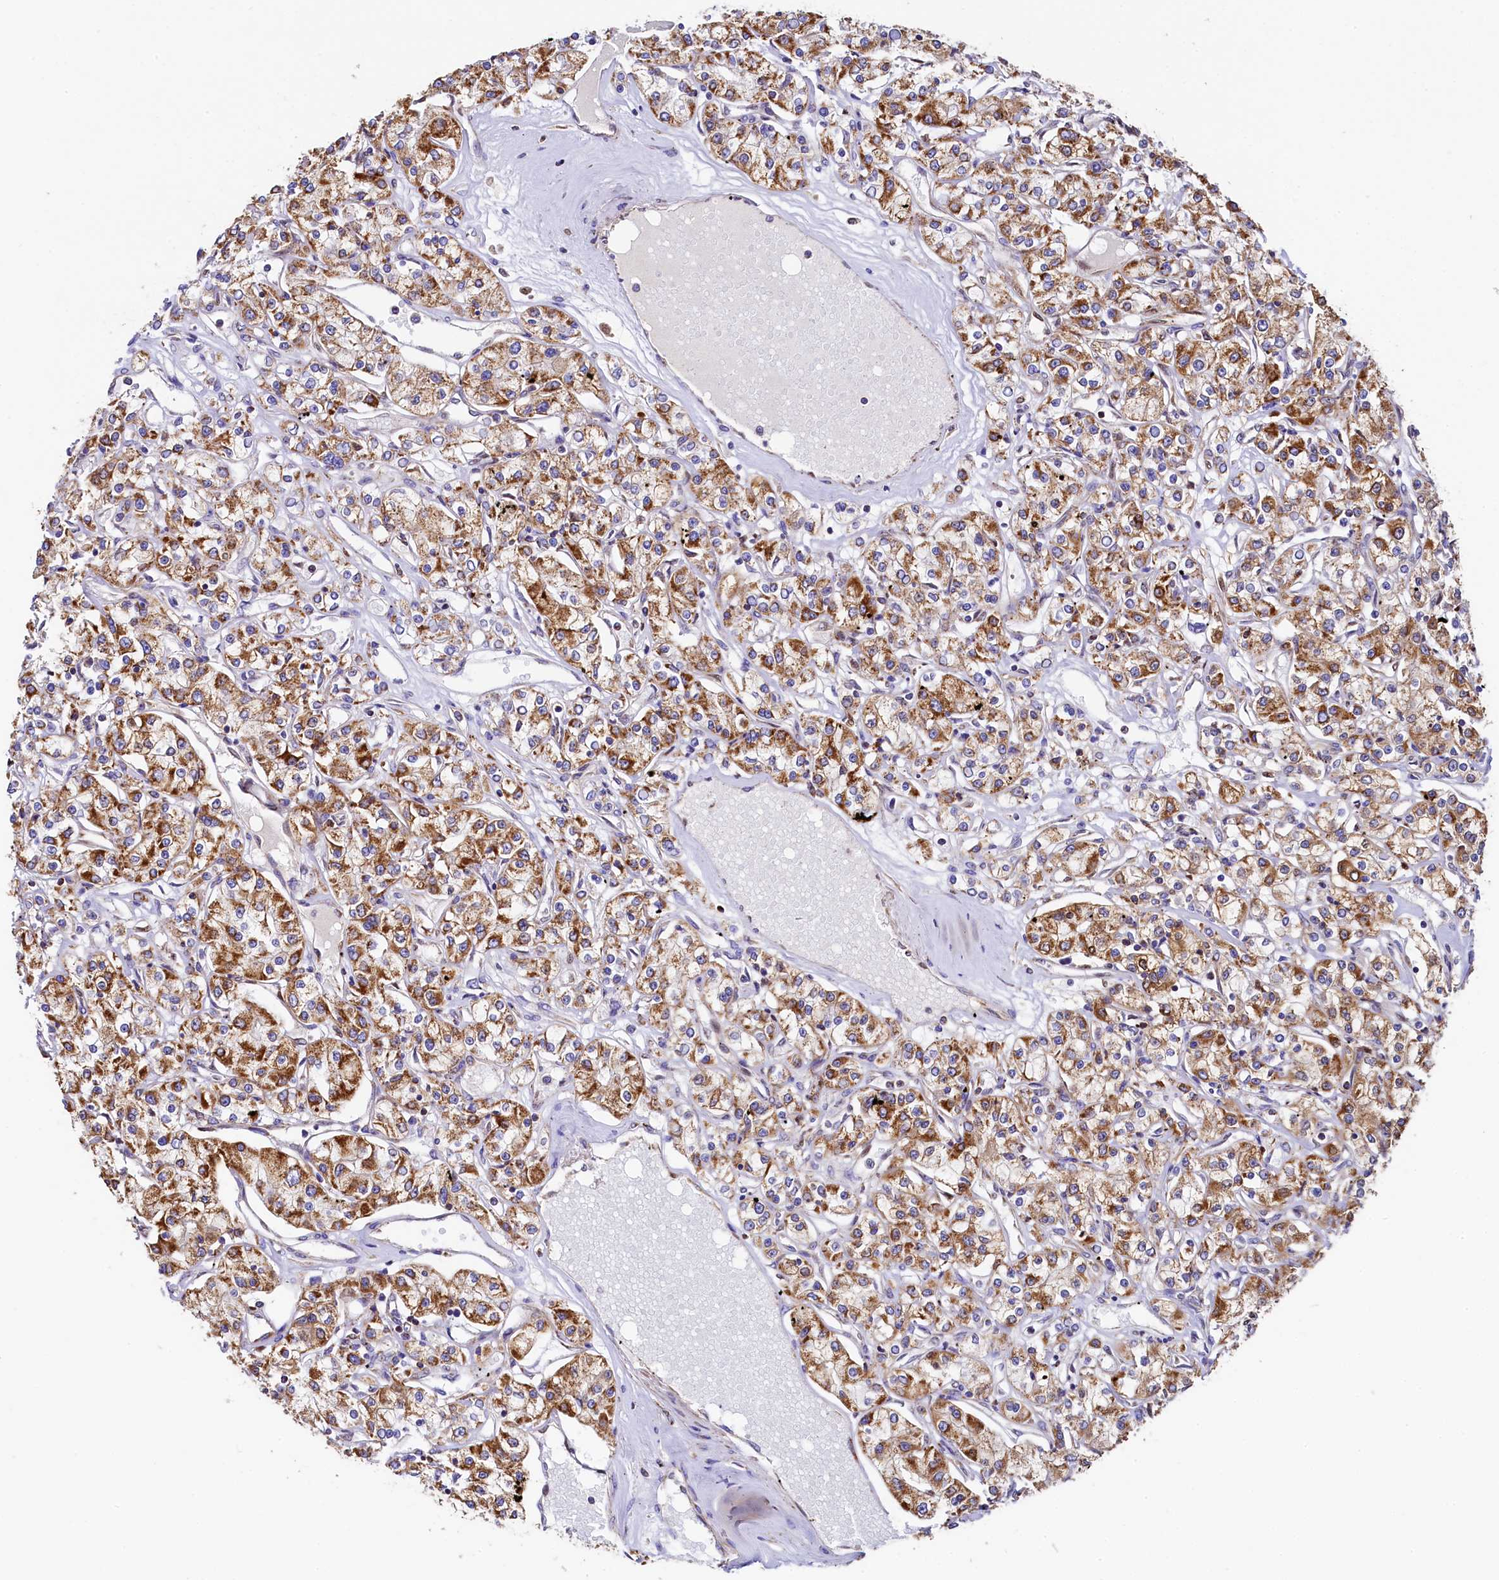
{"staining": {"intensity": "moderate", "quantity": "25%-75%", "location": "cytoplasmic/membranous"}, "tissue": "renal cancer", "cell_type": "Tumor cells", "image_type": "cancer", "snomed": [{"axis": "morphology", "description": "Adenocarcinoma, NOS"}, {"axis": "topography", "description": "Kidney"}], "caption": "An image of renal adenocarcinoma stained for a protein demonstrates moderate cytoplasmic/membranous brown staining in tumor cells.", "gene": "CLYBL", "patient": {"sex": "female", "age": 59}}